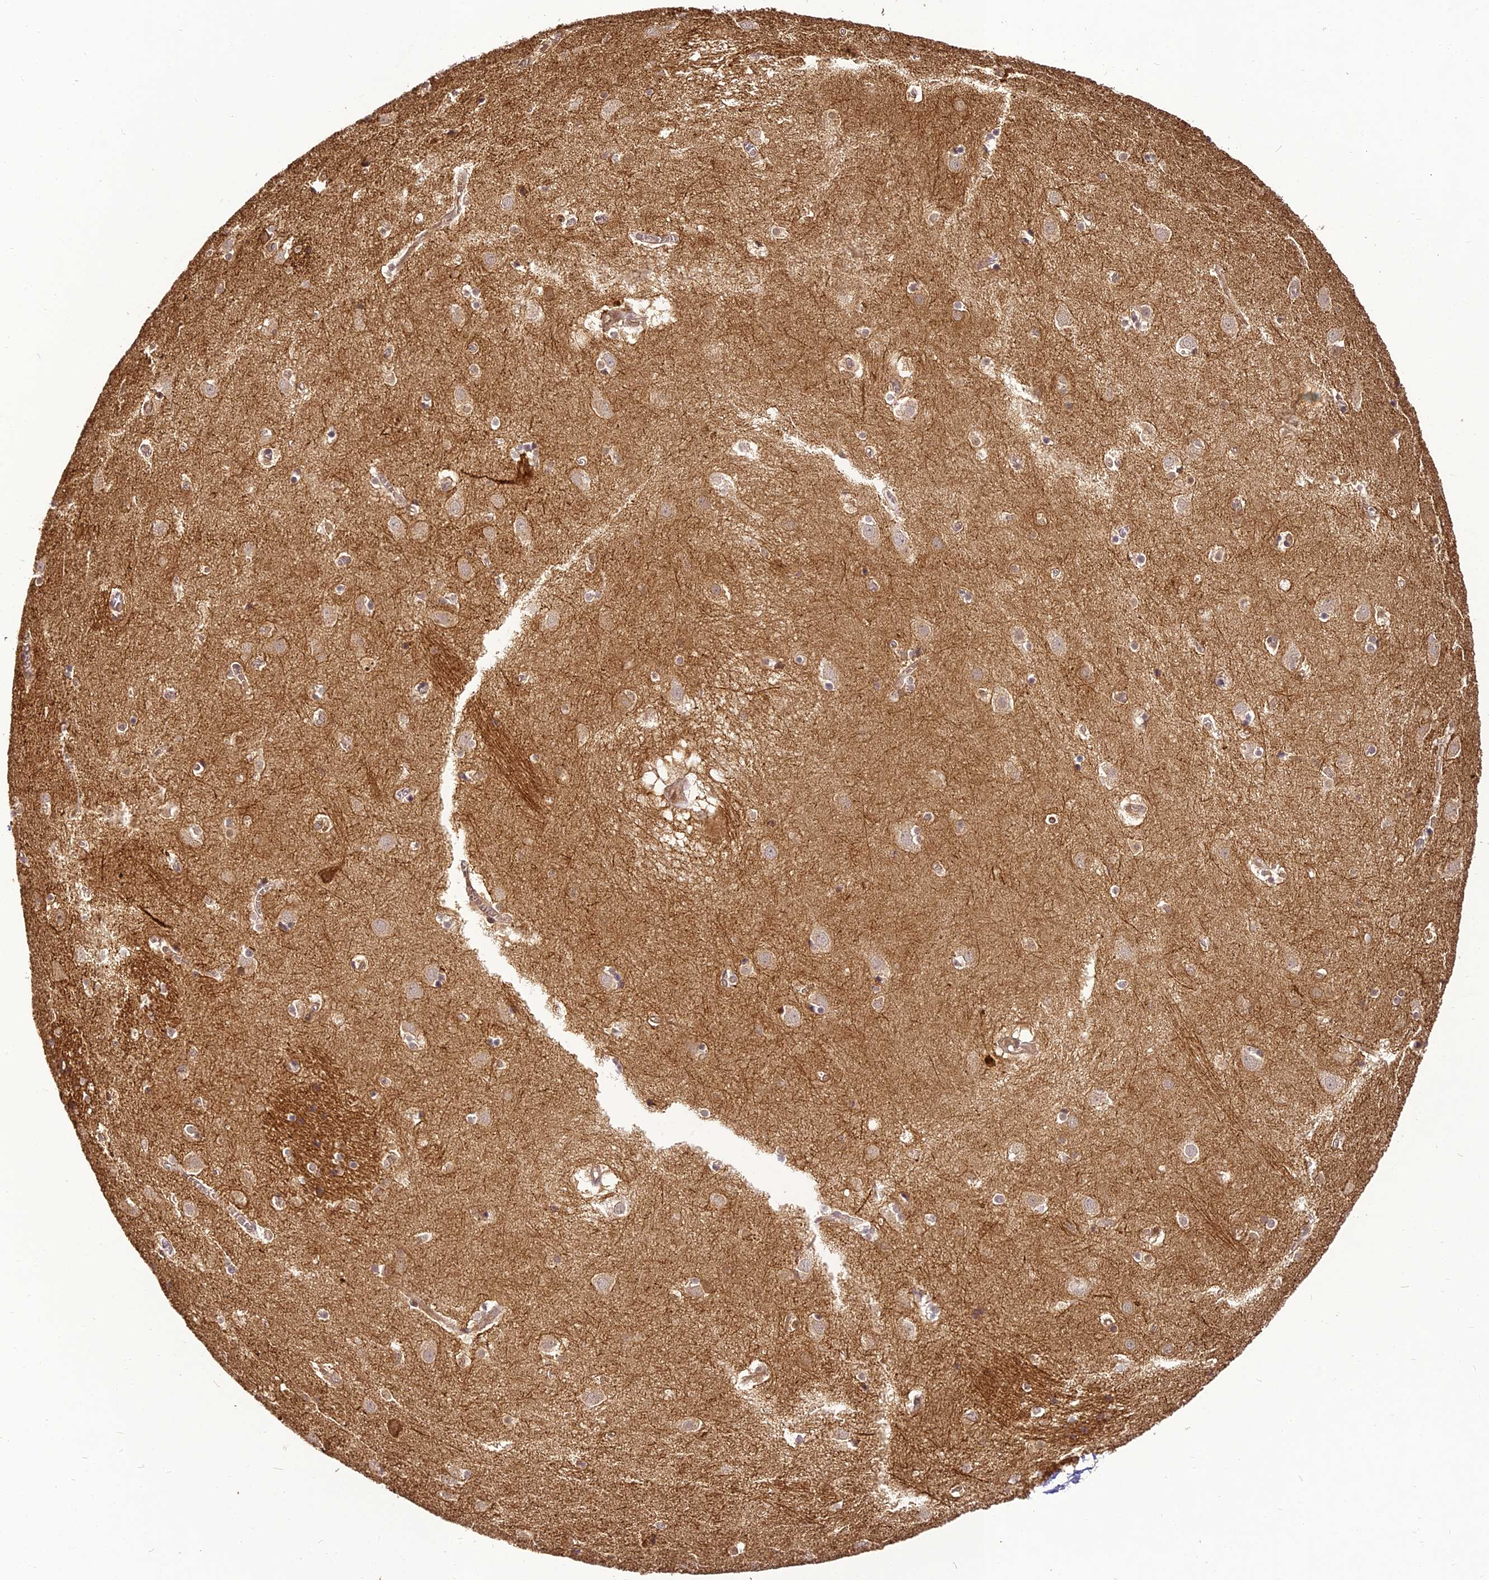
{"staining": {"intensity": "weak", "quantity": "<25%", "location": "cytoplasmic/membranous"}, "tissue": "caudate", "cell_type": "Glial cells", "image_type": "normal", "snomed": [{"axis": "morphology", "description": "Normal tissue, NOS"}, {"axis": "topography", "description": "Lateral ventricle wall"}], "caption": "Immunohistochemistry (IHC) micrograph of unremarkable caudate stained for a protein (brown), which reveals no staining in glial cells.", "gene": "BCDIN3D", "patient": {"sex": "male", "age": 70}}